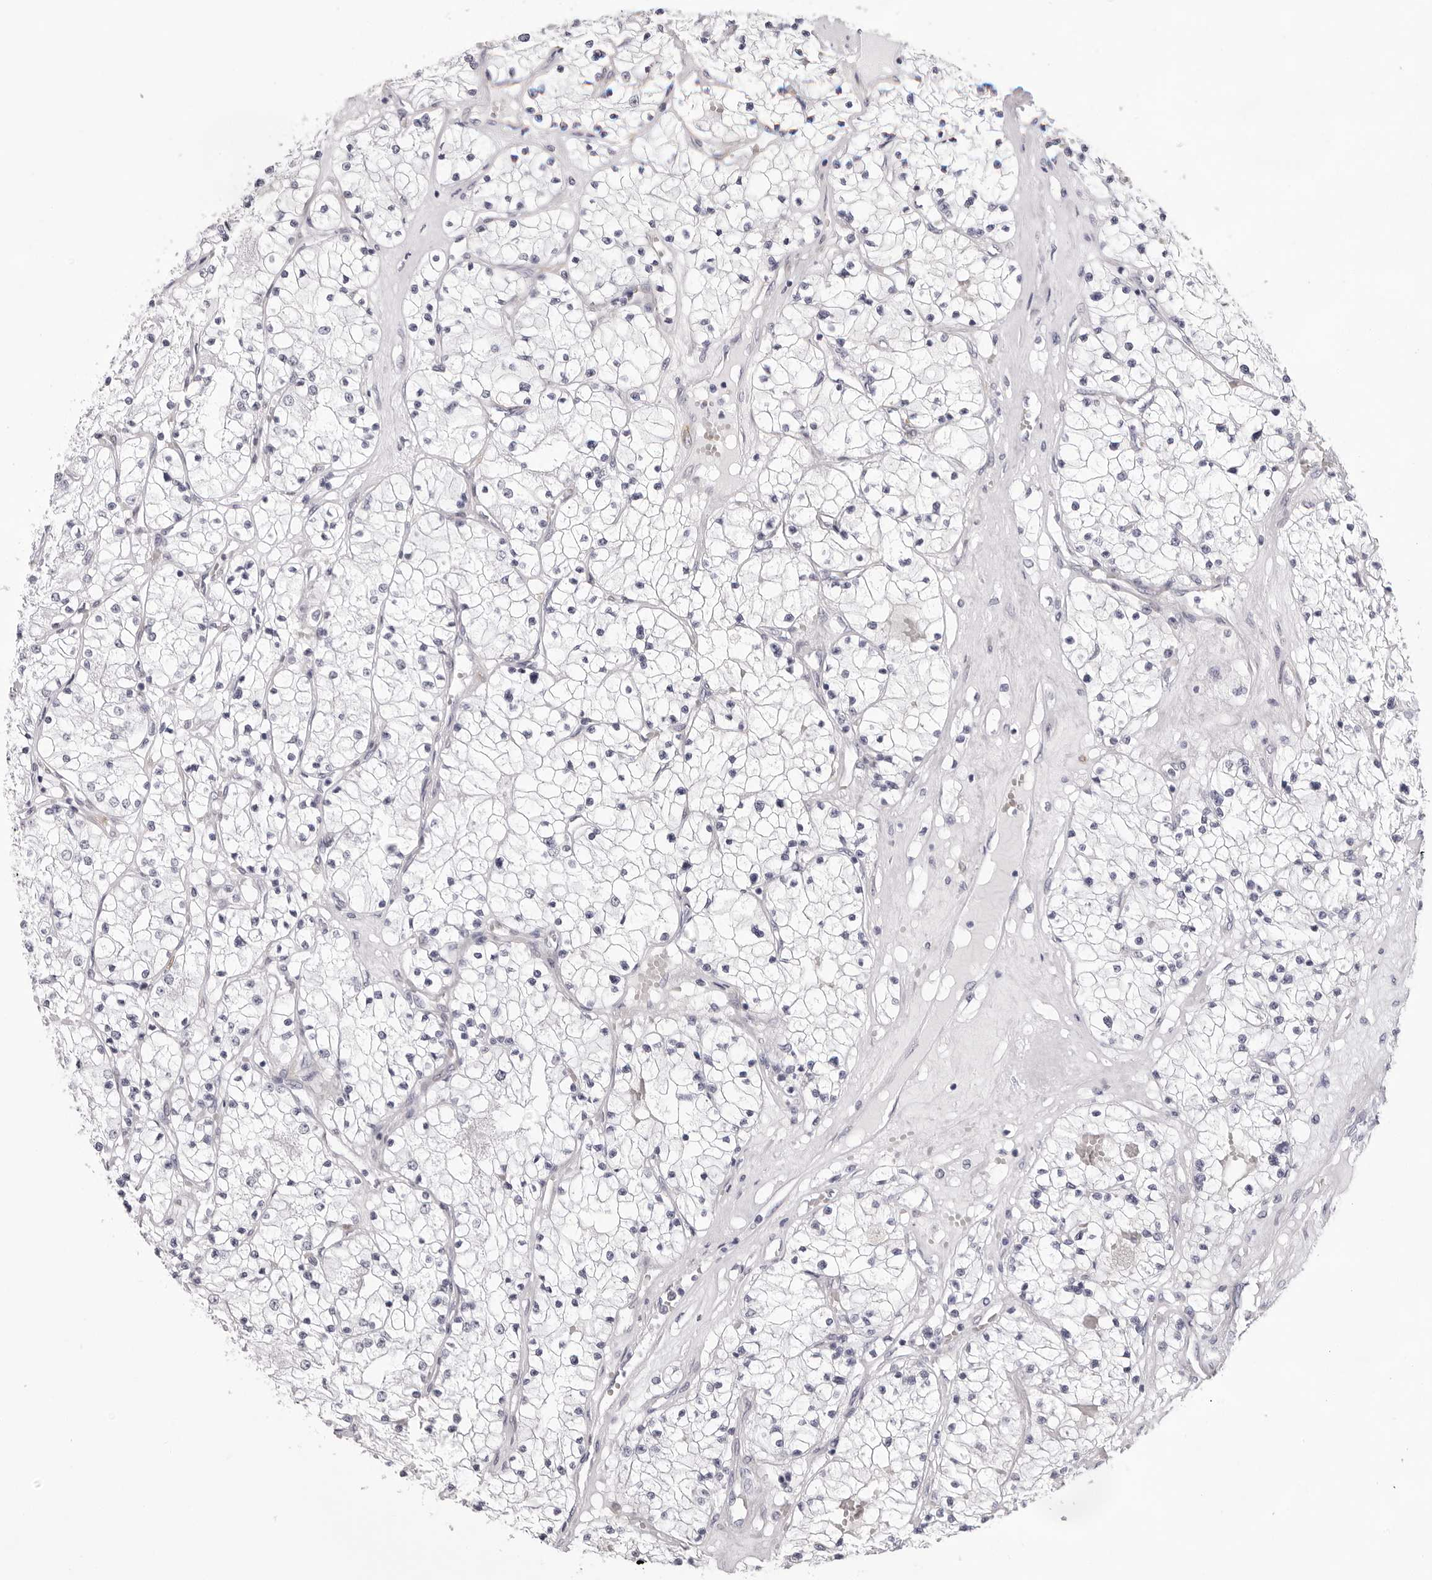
{"staining": {"intensity": "negative", "quantity": "none", "location": "none"}, "tissue": "renal cancer", "cell_type": "Tumor cells", "image_type": "cancer", "snomed": [{"axis": "morphology", "description": "Normal tissue, NOS"}, {"axis": "morphology", "description": "Adenocarcinoma, NOS"}, {"axis": "topography", "description": "Kidney"}], "caption": "Immunohistochemistry histopathology image of neoplastic tissue: human renal cancer (adenocarcinoma) stained with DAB displays no significant protein positivity in tumor cells.", "gene": "SMIM2", "patient": {"sex": "male", "age": 68}}